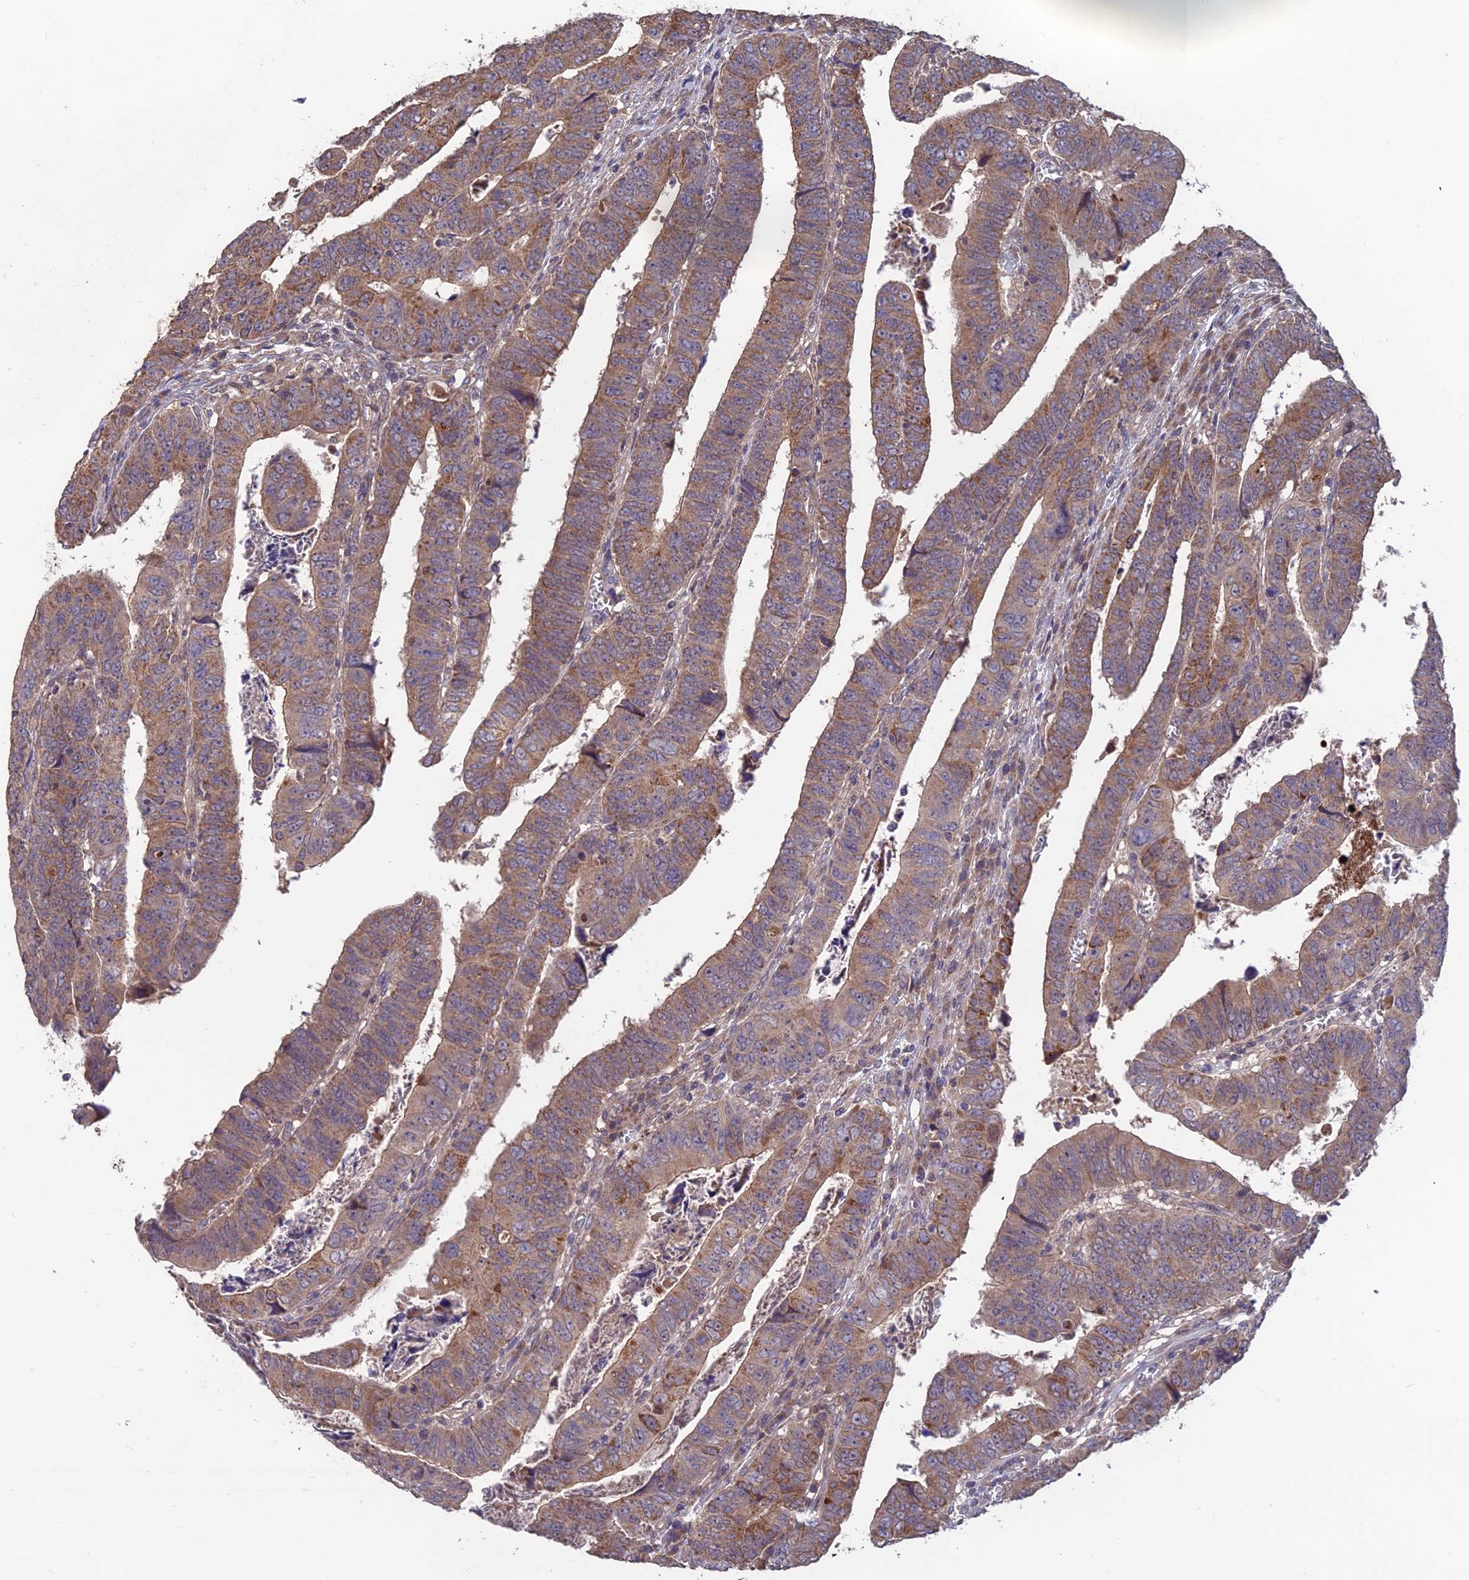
{"staining": {"intensity": "moderate", "quantity": ">75%", "location": "cytoplasmic/membranous"}, "tissue": "colorectal cancer", "cell_type": "Tumor cells", "image_type": "cancer", "snomed": [{"axis": "morphology", "description": "Normal tissue, NOS"}, {"axis": "morphology", "description": "Adenocarcinoma, NOS"}, {"axis": "topography", "description": "Rectum"}], "caption": "A high-resolution image shows immunohistochemistry staining of colorectal cancer (adenocarcinoma), which demonstrates moderate cytoplasmic/membranous staining in about >75% of tumor cells.", "gene": "SHISA5", "patient": {"sex": "female", "age": 65}}